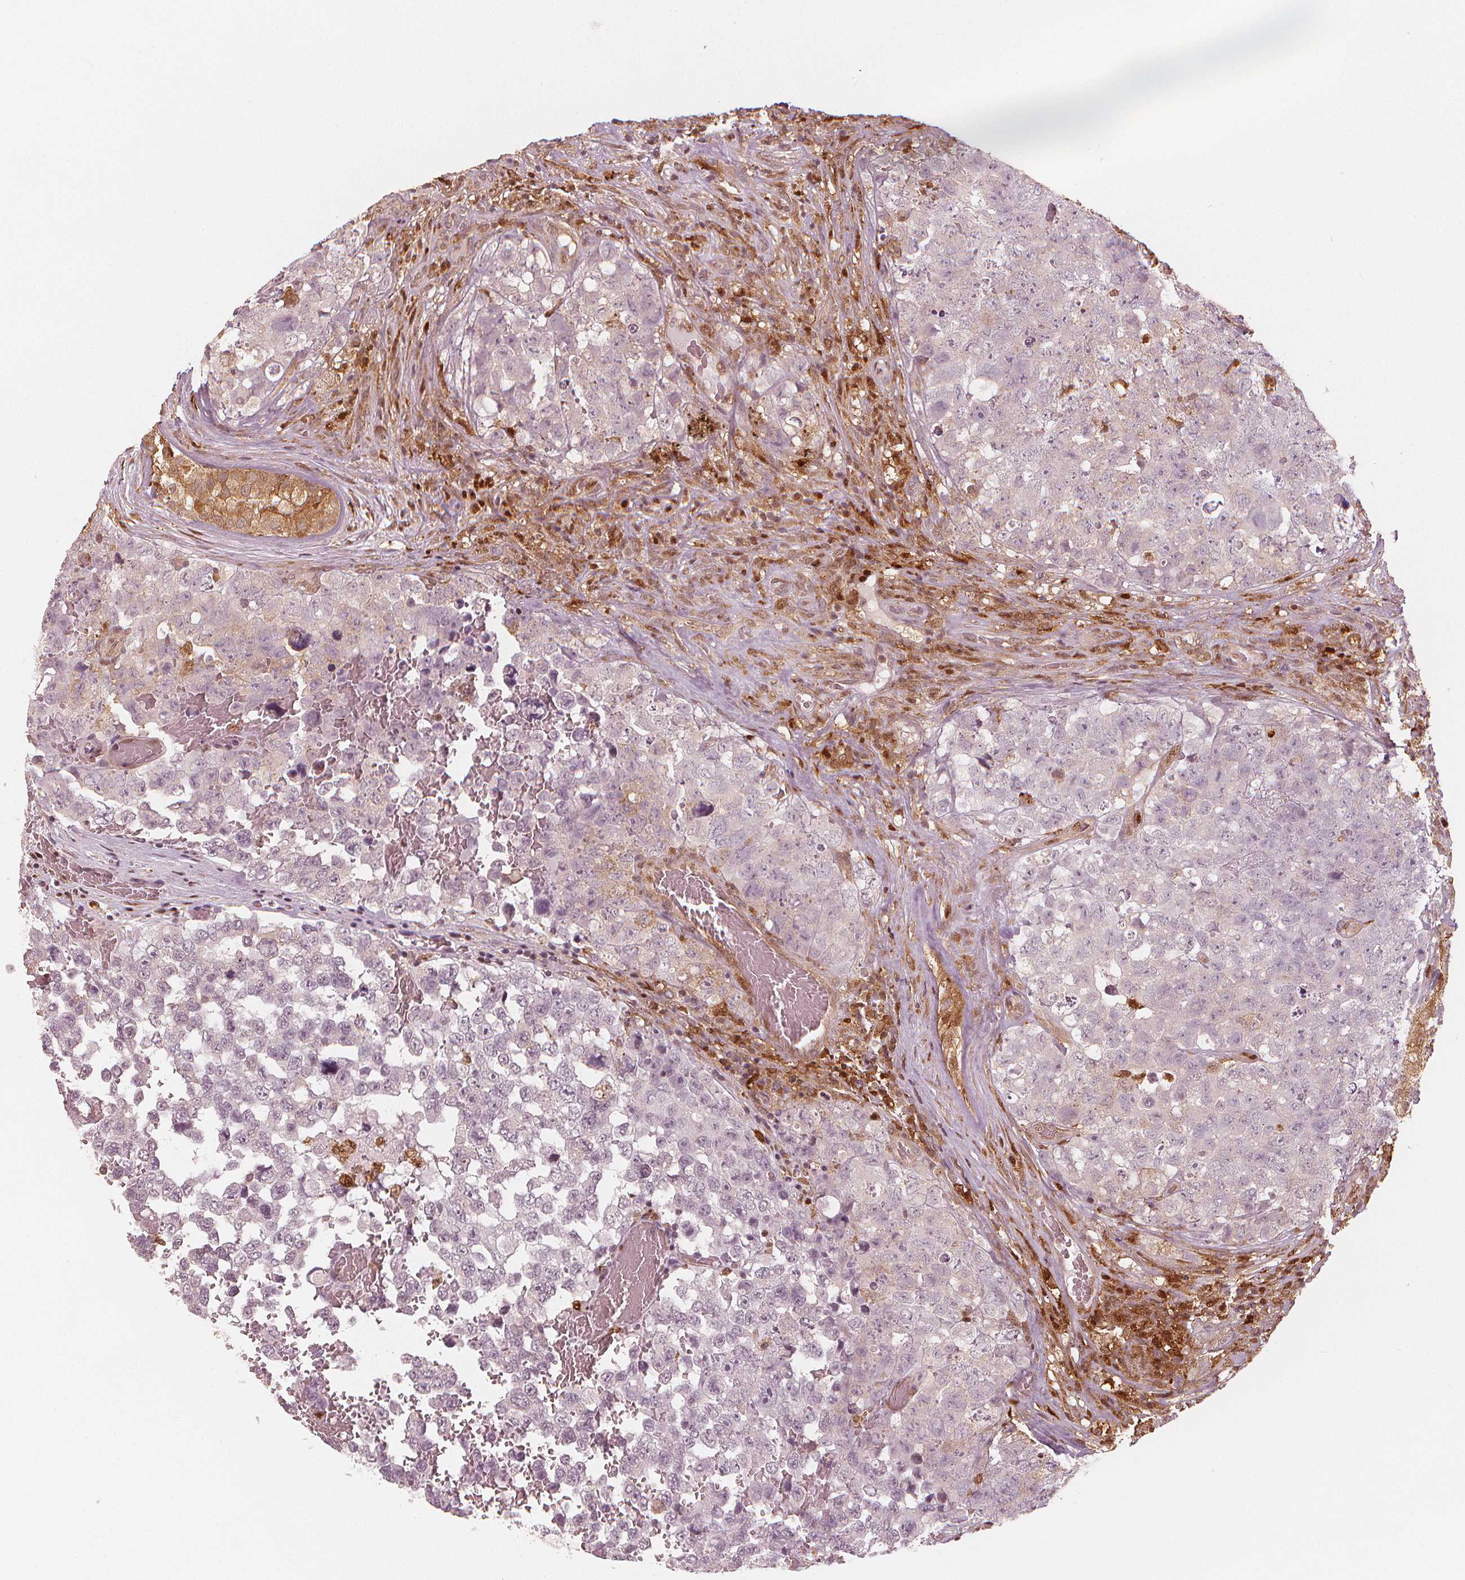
{"staining": {"intensity": "moderate", "quantity": "<25%", "location": "nuclear"}, "tissue": "testis cancer", "cell_type": "Tumor cells", "image_type": "cancer", "snomed": [{"axis": "morphology", "description": "Carcinoma, Embryonal, NOS"}, {"axis": "topography", "description": "Testis"}], "caption": "Protein staining demonstrates moderate nuclear staining in about <25% of tumor cells in testis cancer.", "gene": "SQSTM1", "patient": {"sex": "male", "age": 18}}